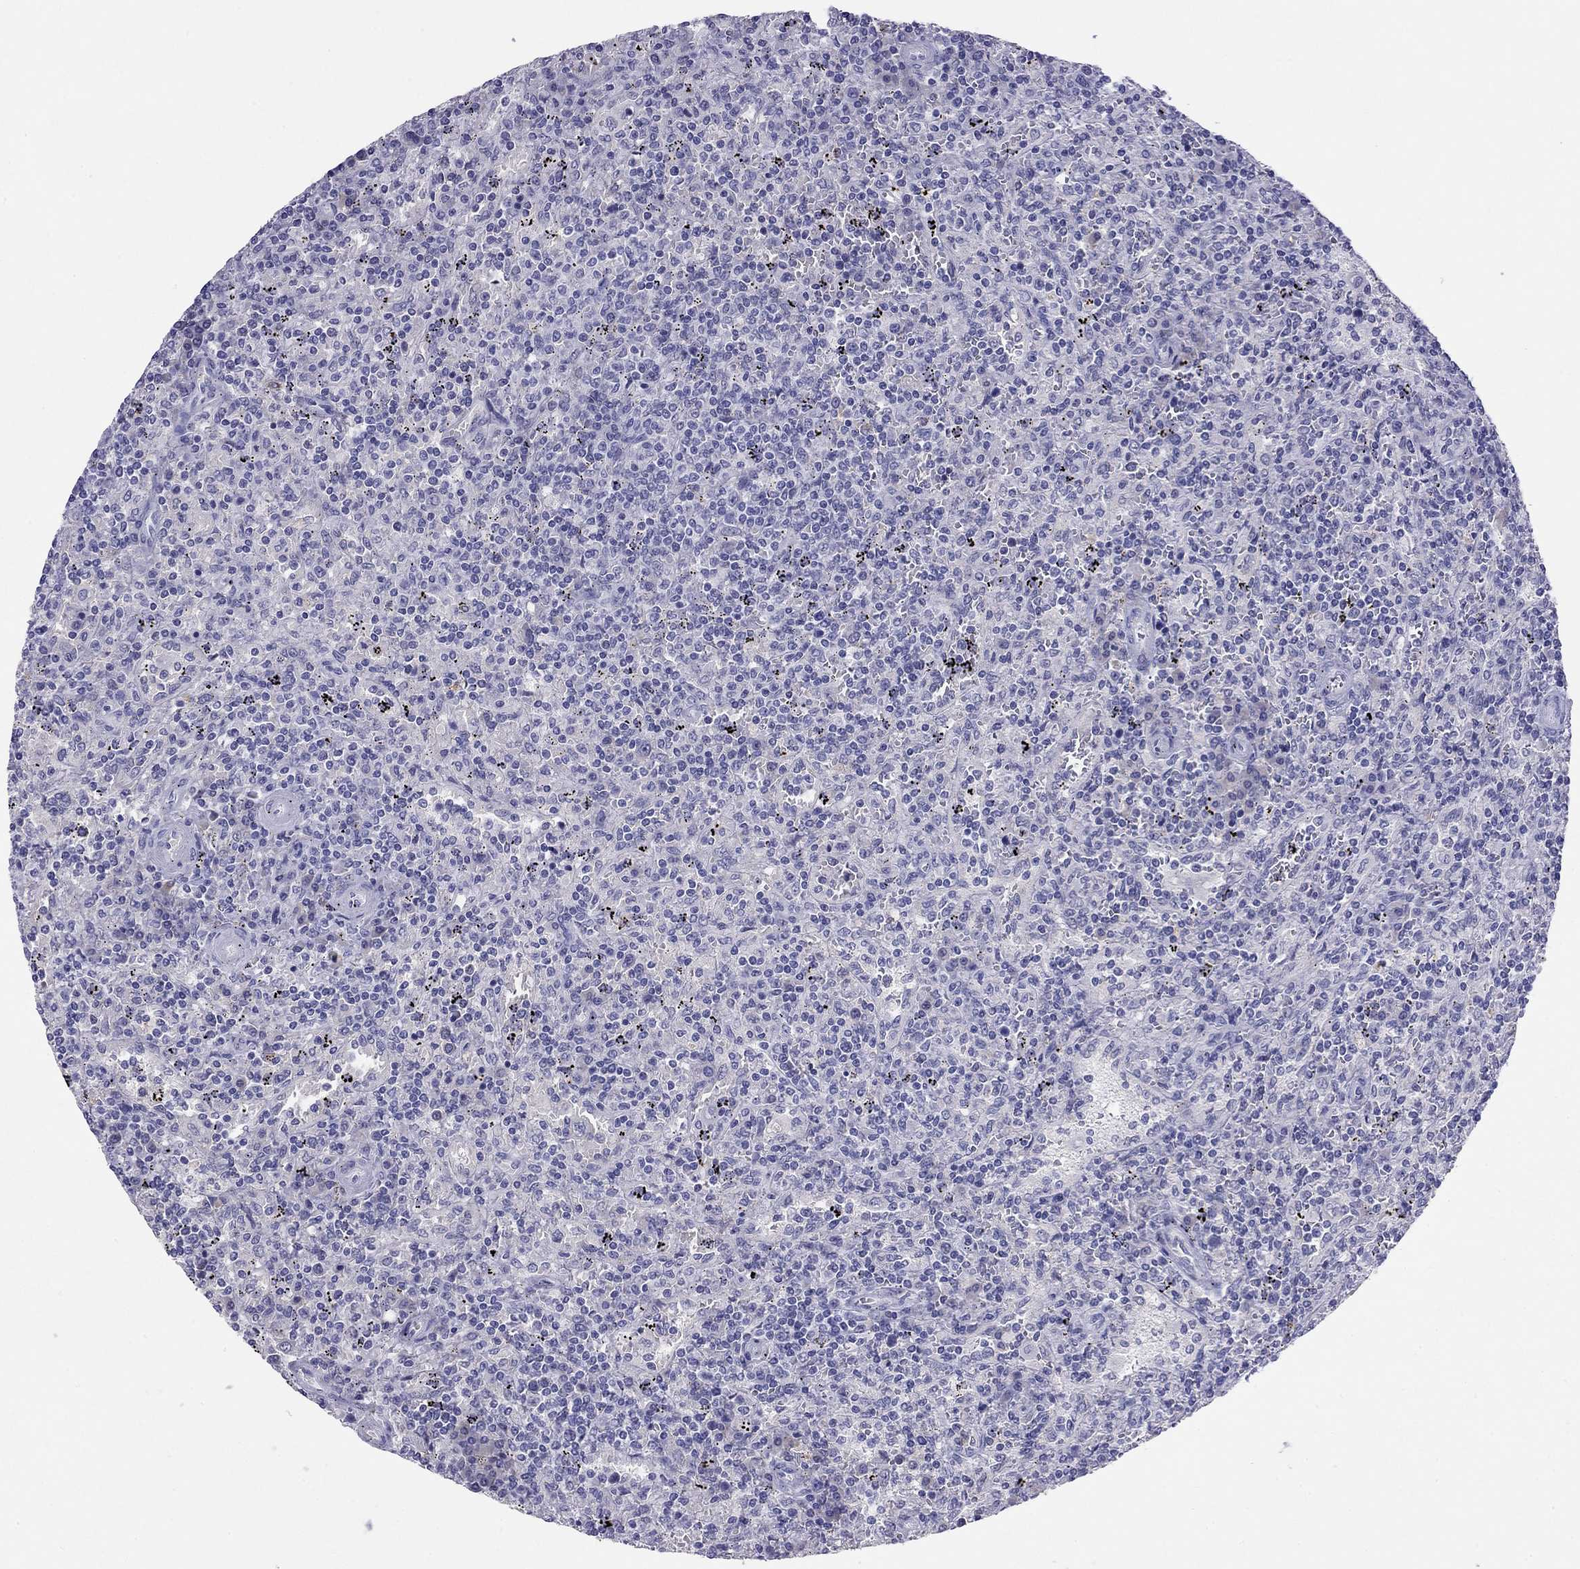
{"staining": {"intensity": "negative", "quantity": "none", "location": "none"}, "tissue": "lymphoma", "cell_type": "Tumor cells", "image_type": "cancer", "snomed": [{"axis": "morphology", "description": "Malignant lymphoma, non-Hodgkin's type, Low grade"}, {"axis": "topography", "description": "Spleen"}], "caption": "There is no significant staining in tumor cells of lymphoma.", "gene": "ODF4", "patient": {"sex": "male", "age": 62}}